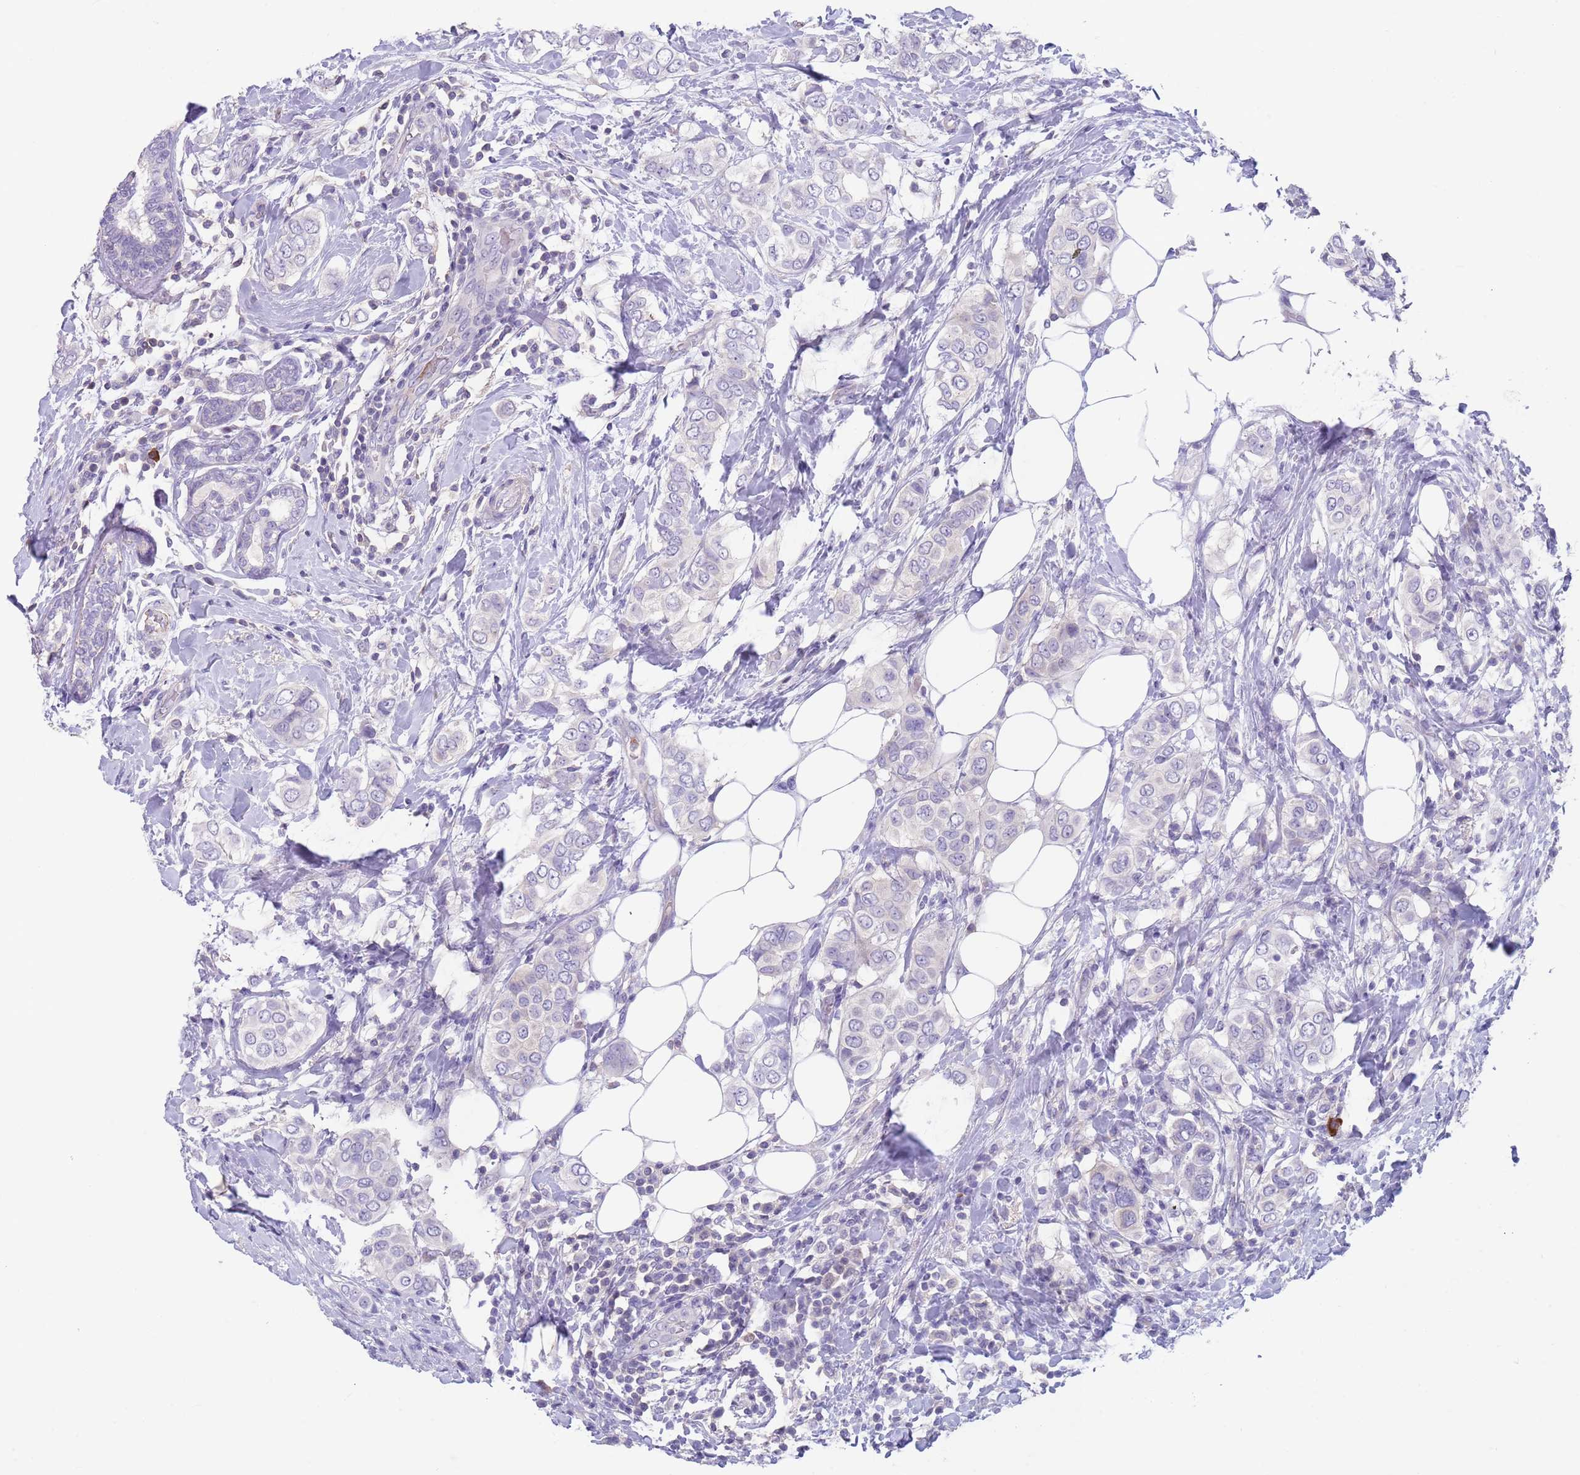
{"staining": {"intensity": "negative", "quantity": "none", "location": "none"}, "tissue": "breast cancer", "cell_type": "Tumor cells", "image_type": "cancer", "snomed": [{"axis": "morphology", "description": "Lobular carcinoma"}, {"axis": "topography", "description": "Breast"}], "caption": "This is a histopathology image of IHC staining of breast cancer, which shows no expression in tumor cells. (Stains: DAB (3,3'-diaminobenzidine) IHC with hematoxylin counter stain, Microscopy: brightfield microscopy at high magnification).", "gene": "ZNF14", "patient": {"sex": "female", "age": 51}}